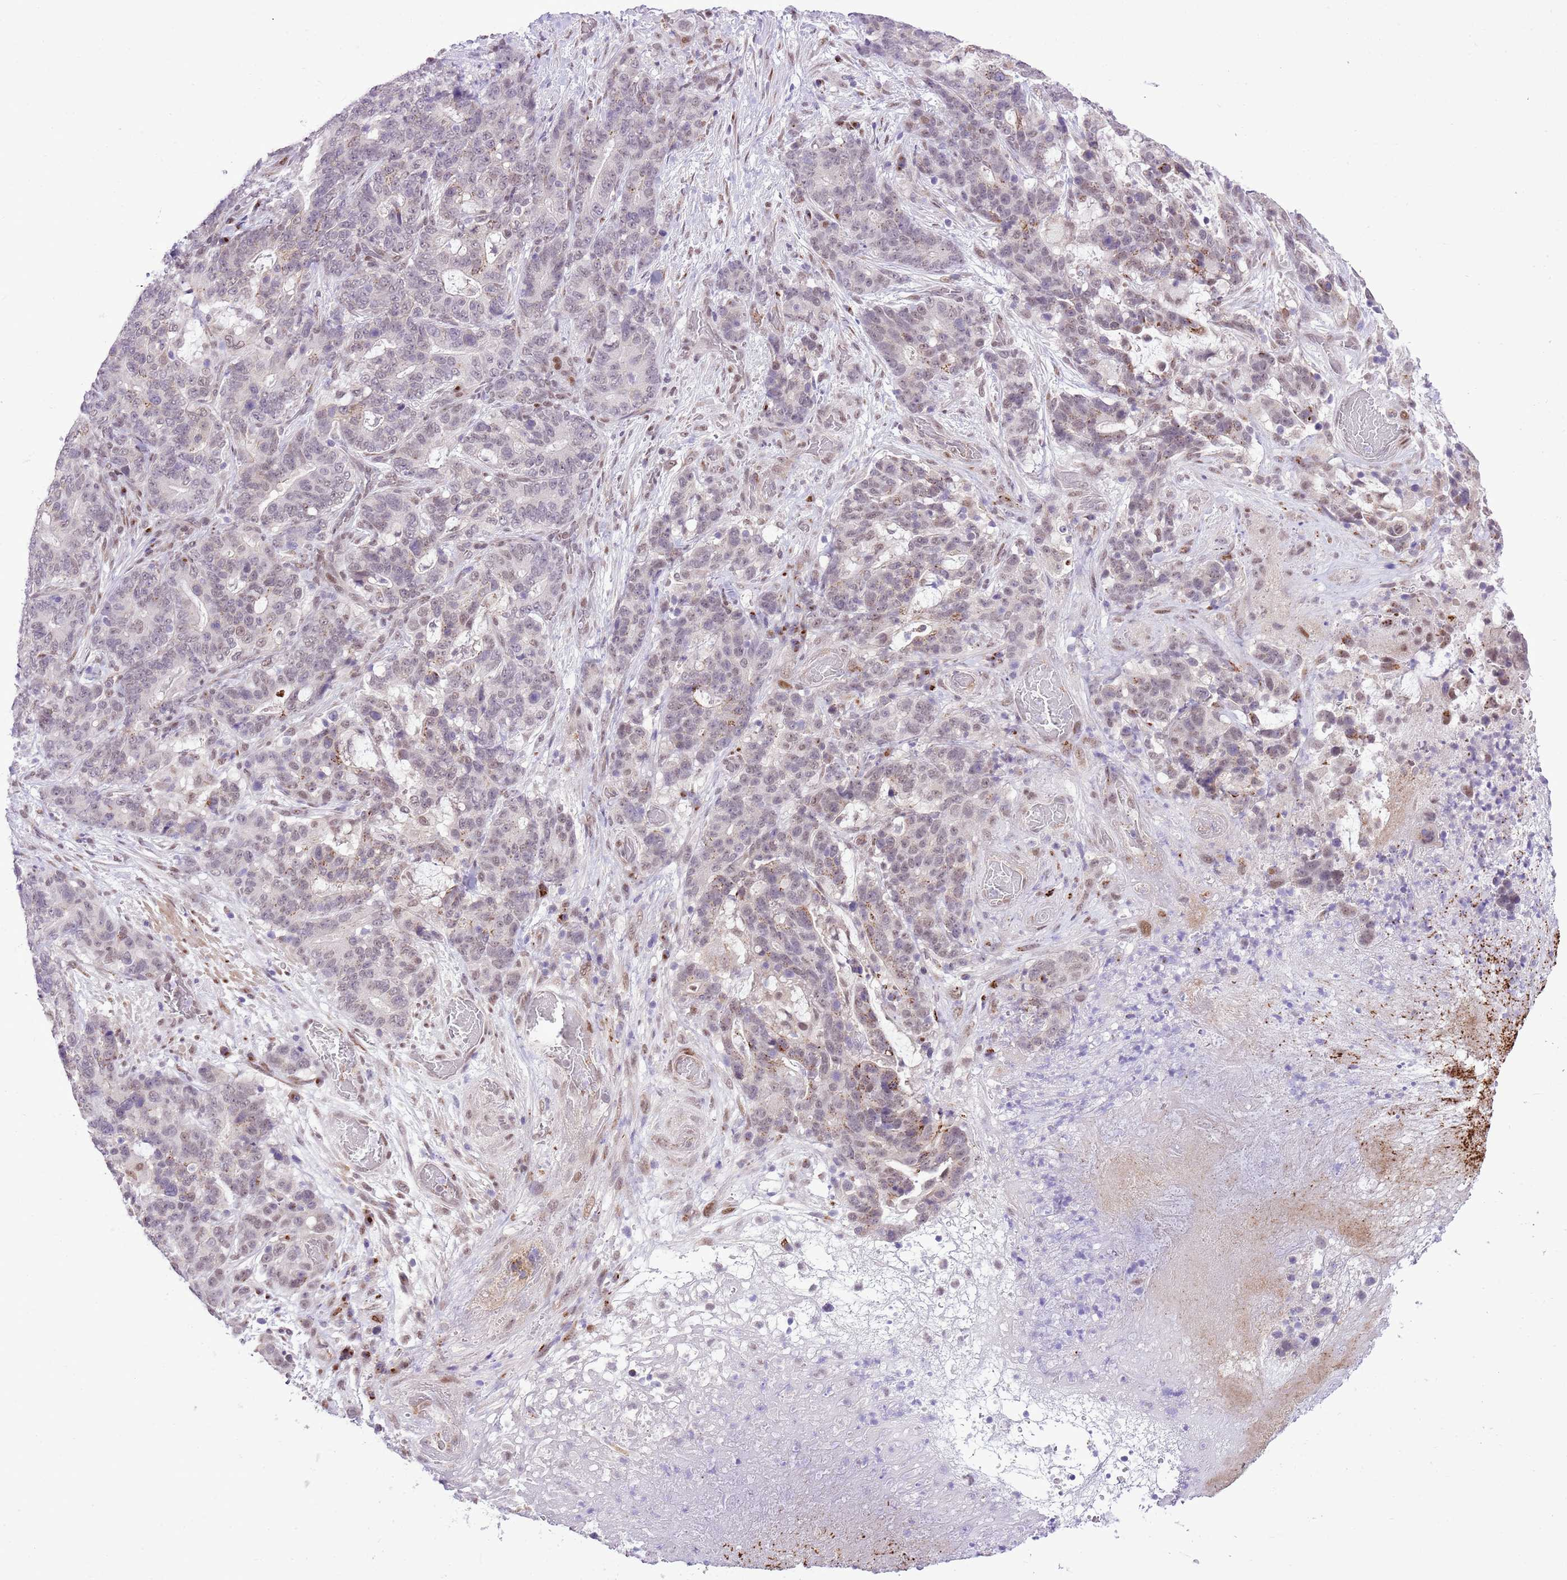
{"staining": {"intensity": "weak", "quantity": "<25%", "location": "nuclear"}, "tissue": "stomach cancer", "cell_type": "Tumor cells", "image_type": "cancer", "snomed": [{"axis": "morphology", "description": "Normal tissue, NOS"}, {"axis": "morphology", "description": "Adenocarcinoma, NOS"}, {"axis": "topography", "description": "Stomach"}], "caption": "DAB (3,3'-diaminobenzidine) immunohistochemical staining of adenocarcinoma (stomach) exhibits no significant staining in tumor cells. The staining was performed using DAB to visualize the protein expression in brown, while the nuclei were stained in blue with hematoxylin (Magnification: 20x).", "gene": "NACC2", "patient": {"sex": "female", "age": 64}}